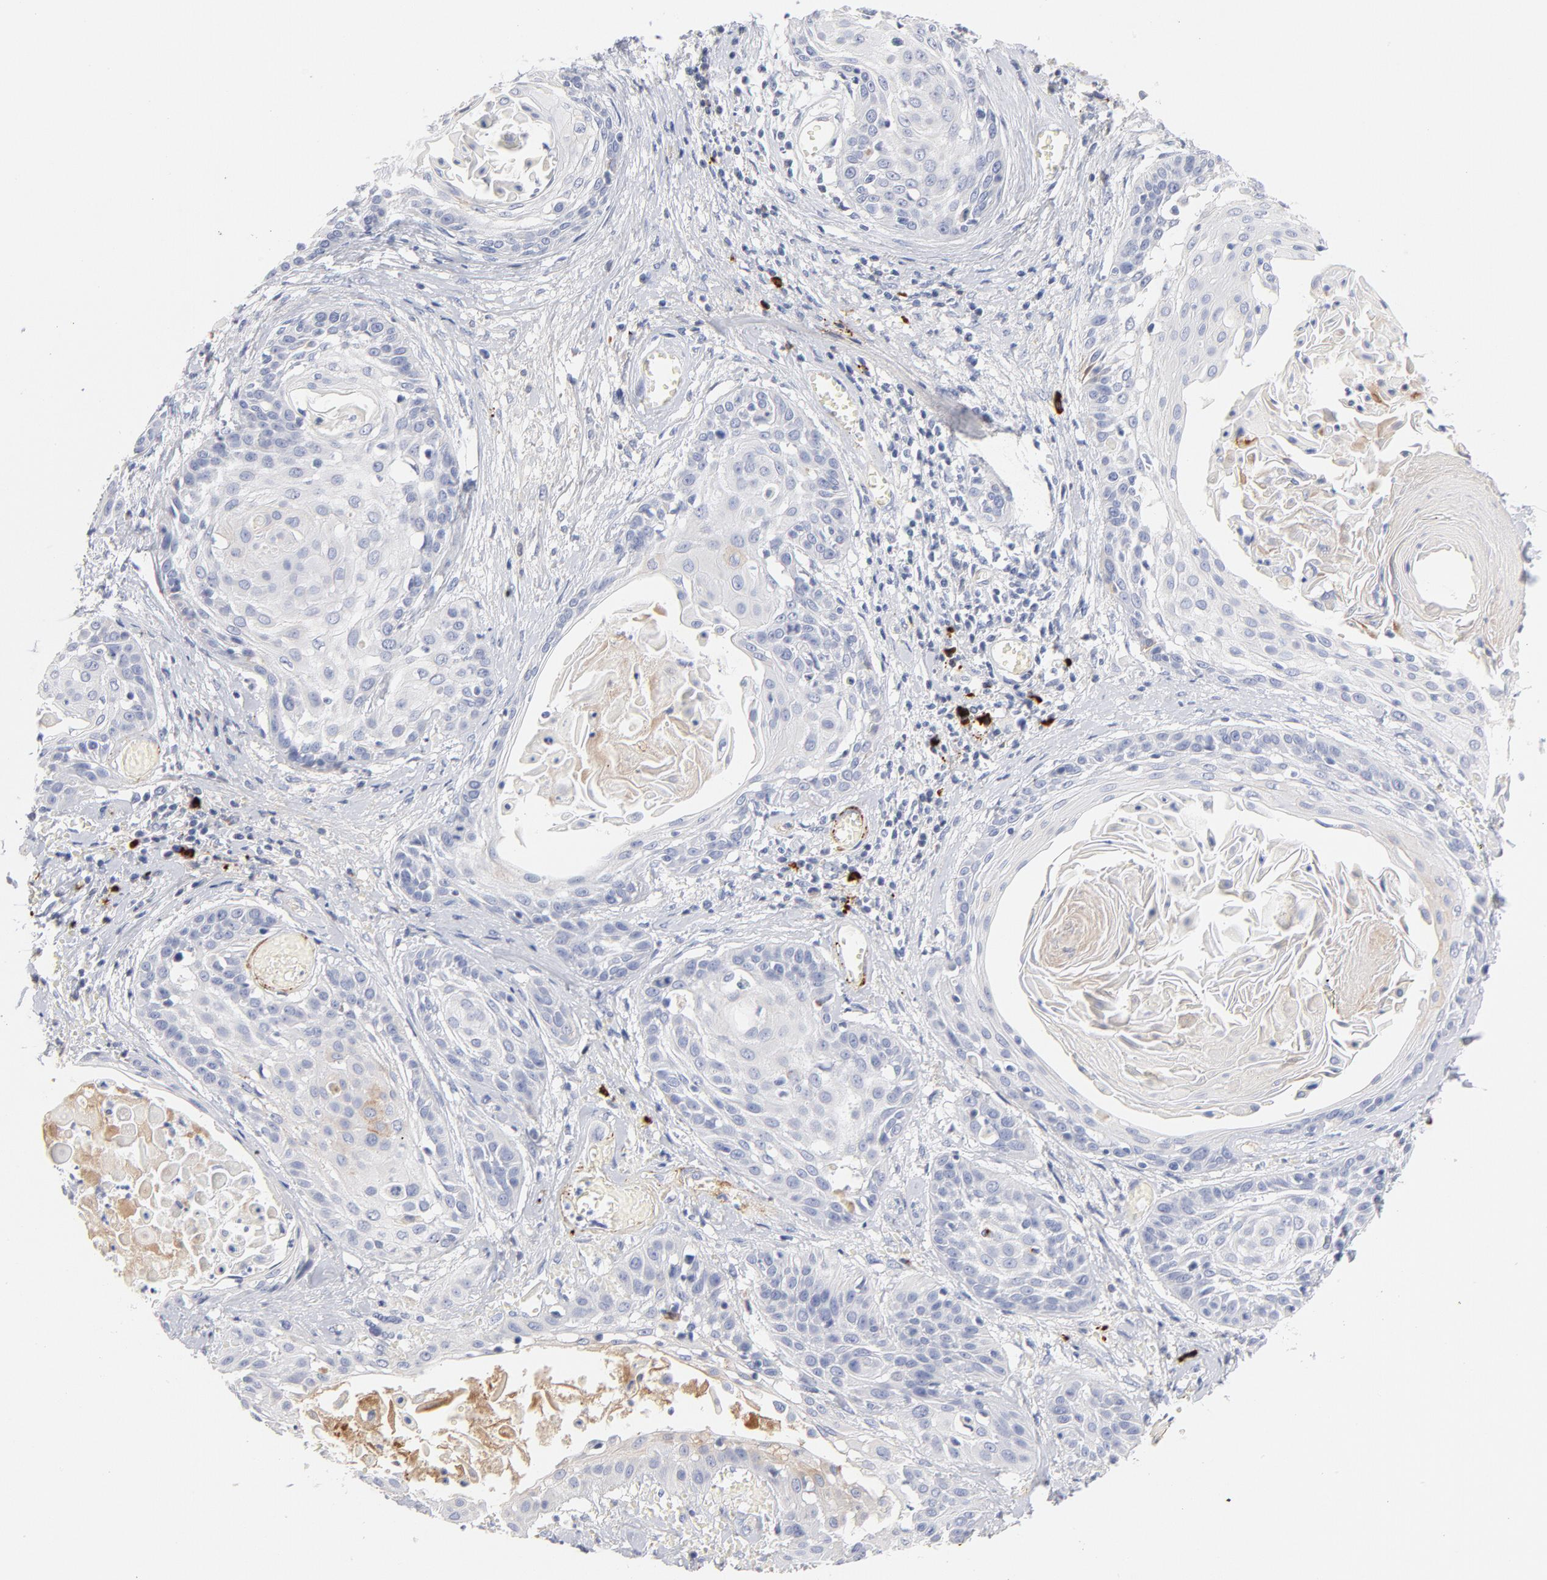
{"staining": {"intensity": "negative", "quantity": "none", "location": "none"}, "tissue": "cervical cancer", "cell_type": "Tumor cells", "image_type": "cancer", "snomed": [{"axis": "morphology", "description": "Squamous cell carcinoma, NOS"}, {"axis": "topography", "description": "Cervix"}], "caption": "The immunohistochemistry (IHC) photomicrograph has no significant staining in tumor cells of cervical squamous cell carcinoma tissue.", "gene": "PLAT", "patient": {"sex": "female", "age": 57}}